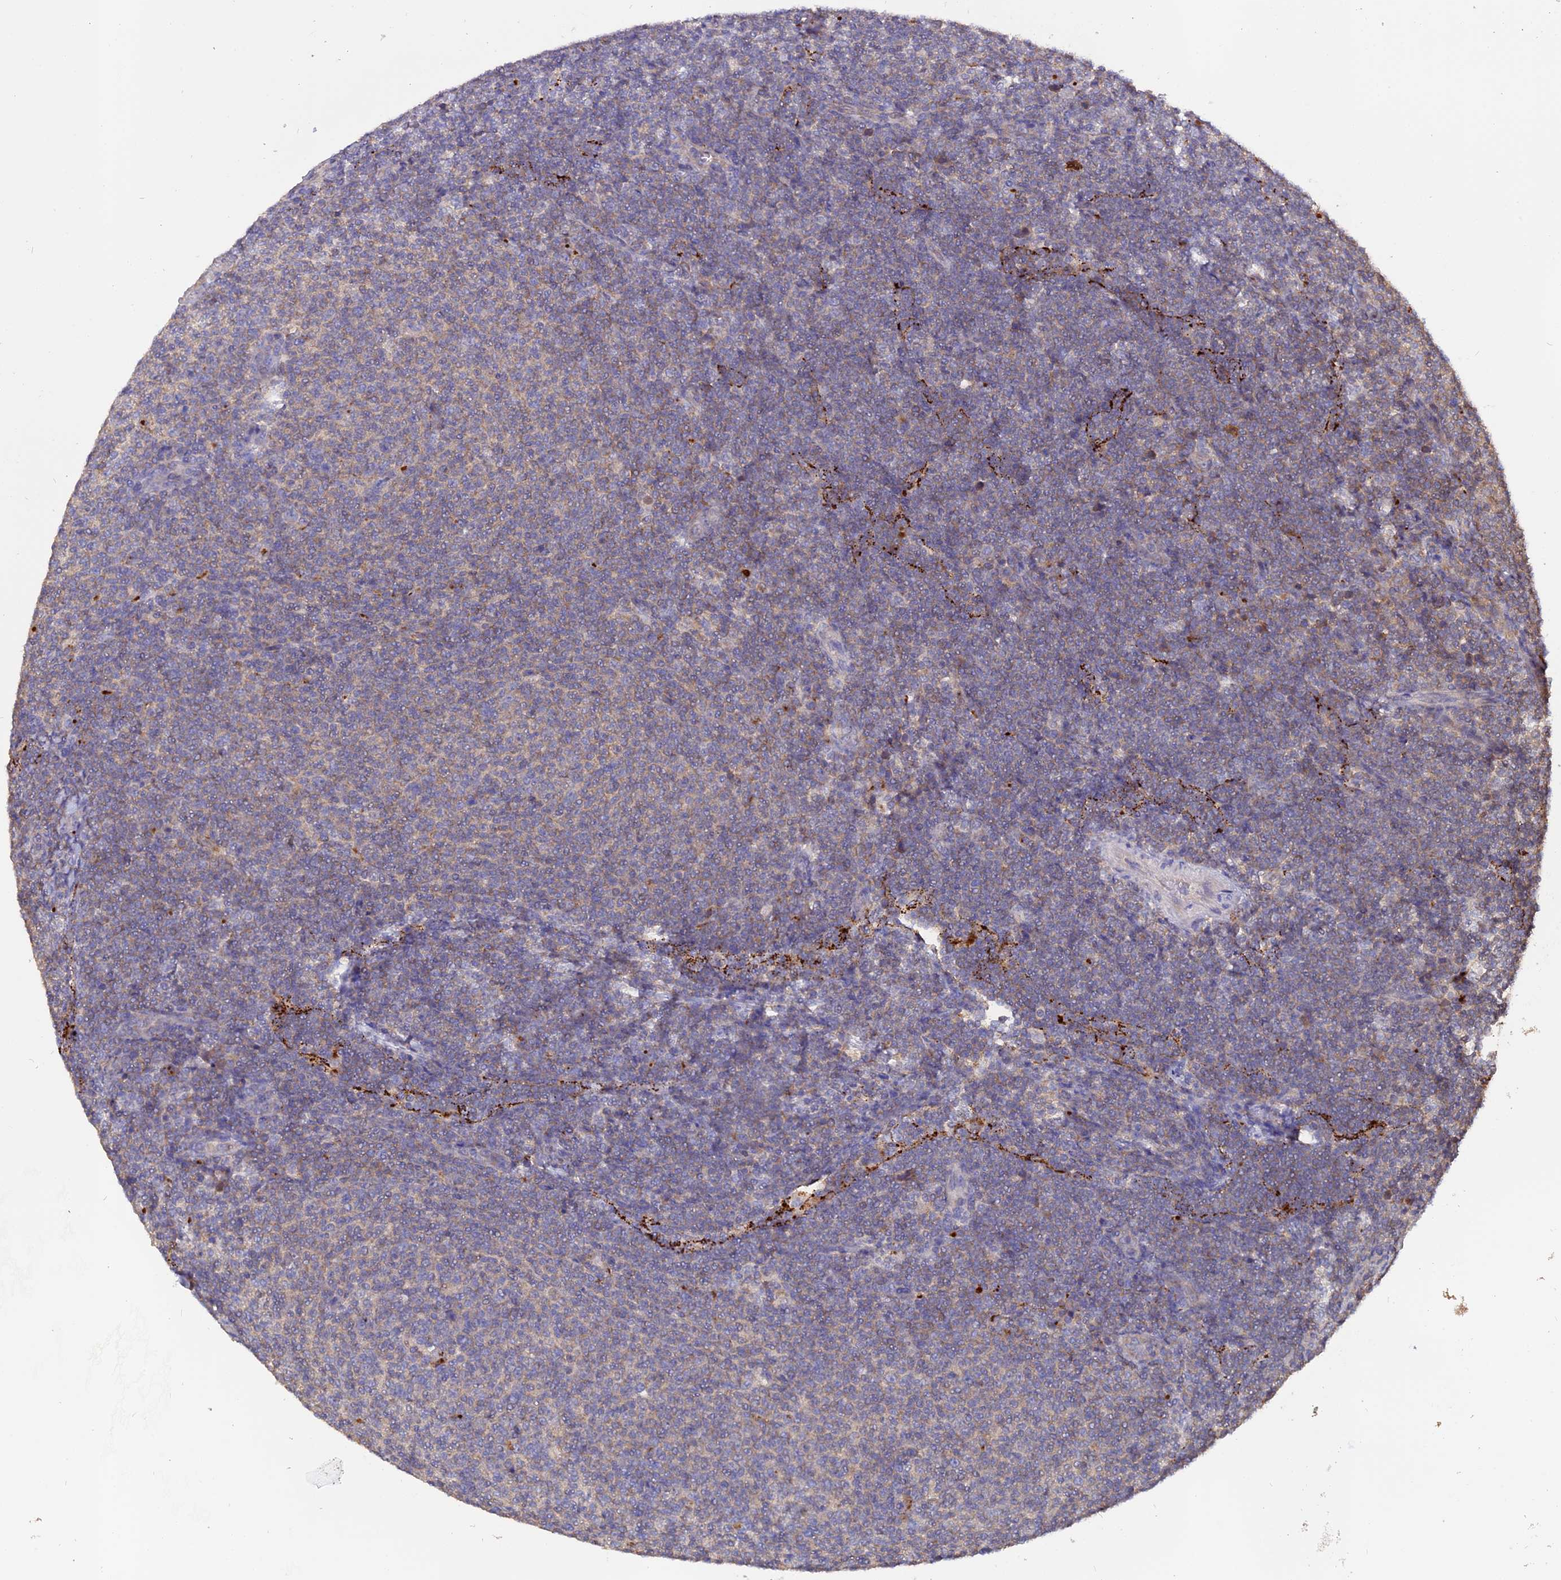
{"staining": {"intensity": "weak", "quantity": "25%-75%", "location": "cytoplasmic/membranous"}, "tissue": "lymphoma", "cell_type": "Tumor cells", "image_type": "cancer", "snomed": [{"axis": "morphology", "description": "Malignant lymphoma, non-Hodgkin's type, Low grade"}, {"axis": "topography", "description": "Lymph node"}], "caption": "High-power microscopy captured an immunohistochemistry histopathology image of low-grade malignant lymphoma, non-Hodgkin's type, revealing weak cytoplasmic/membranous expression in about 25%-75% of tumor cells.", "gene": "CARMIL2", "patient": {"sex": "male", "age": 66}}